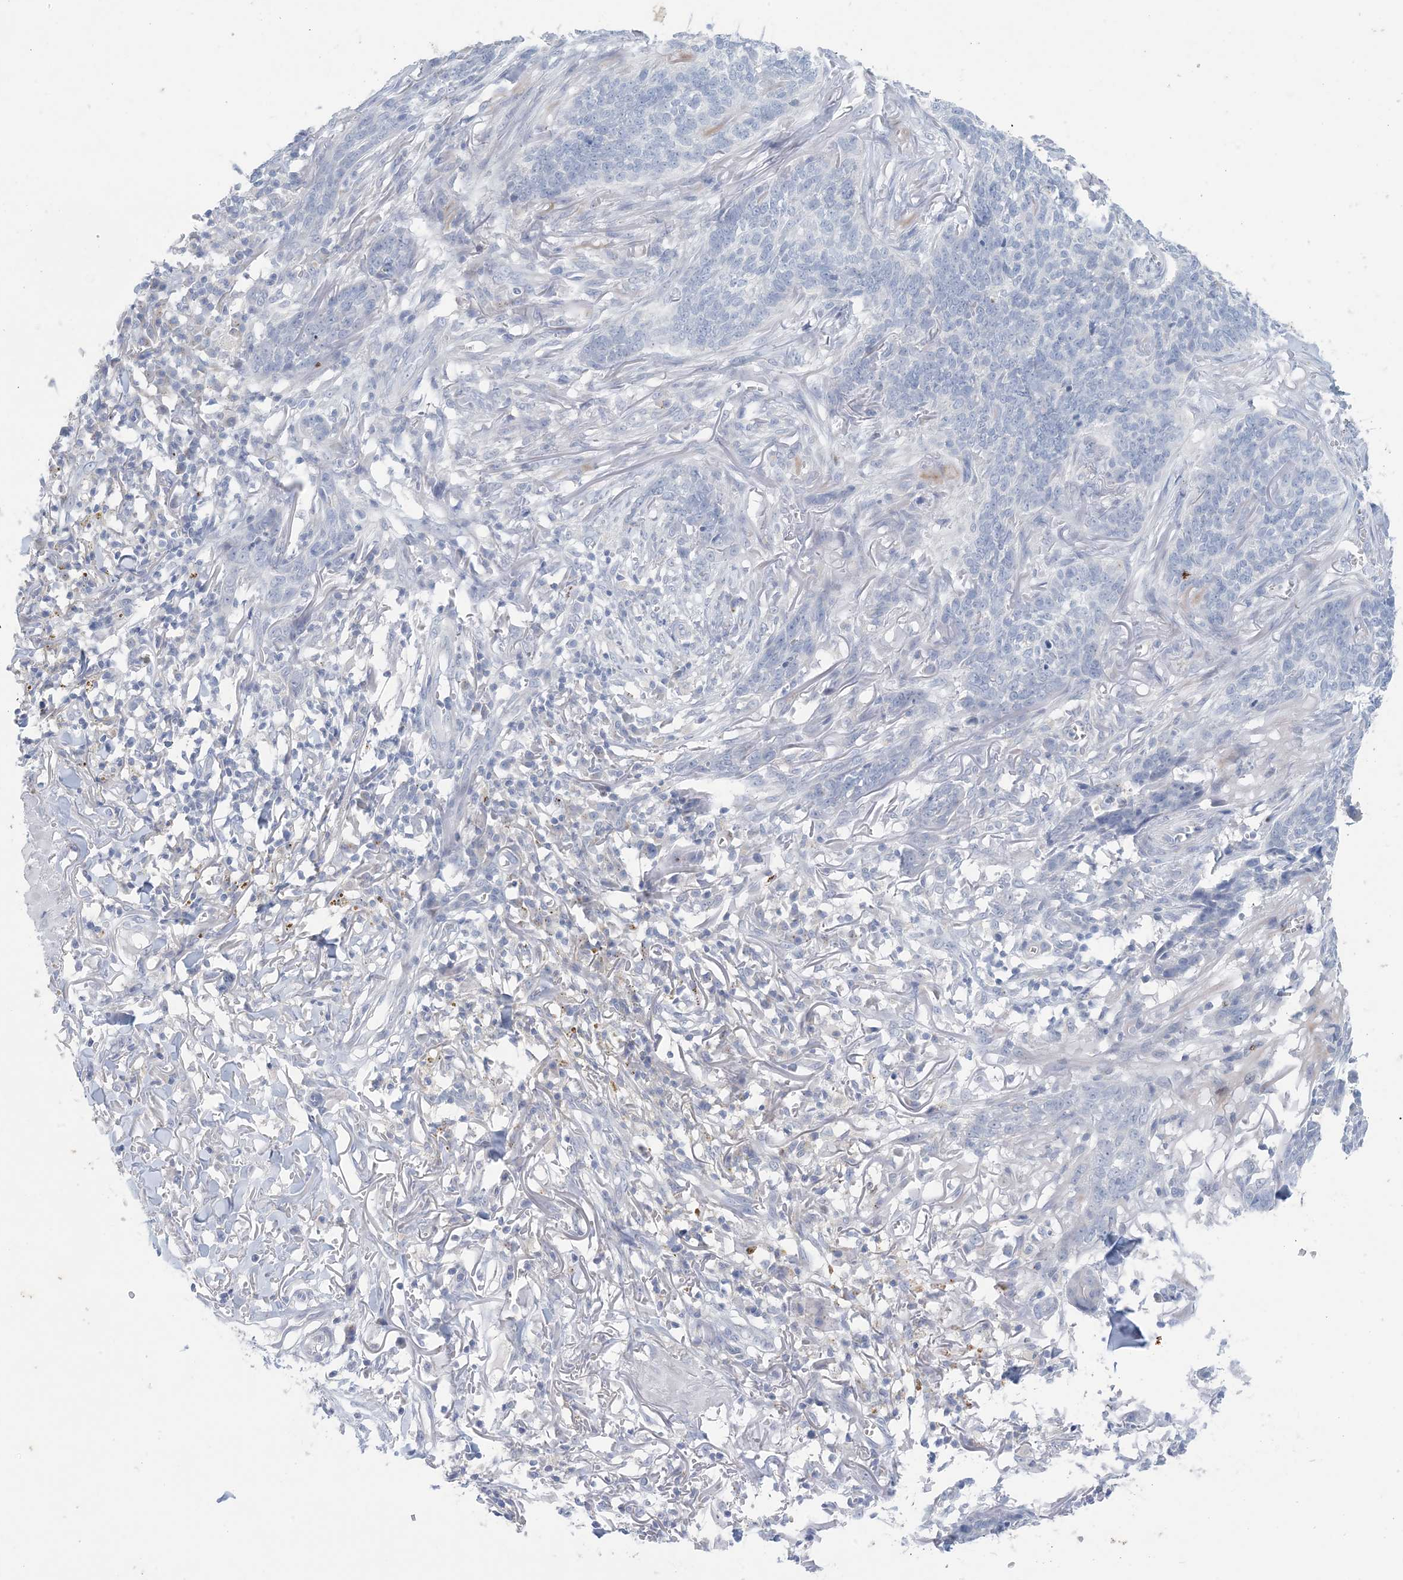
{"staining": {"intensity": "negative", "quantity": "none", "location": "none"}, "tissue": "skin cancer", "cell_type": "Tumor cells", "image_type": "cancer", "snomed": [{"axis": "morphology", "description": "Basal cell carcinoma"}, {"axis": "topography", "description": "Skin"}], "caption": "This is an immunohistochemistry histopathology image of human skin cancer. There is no staining in tumor cells.", "gene": "GABRG1", "patient": {"sex": "male", "age": 85}}